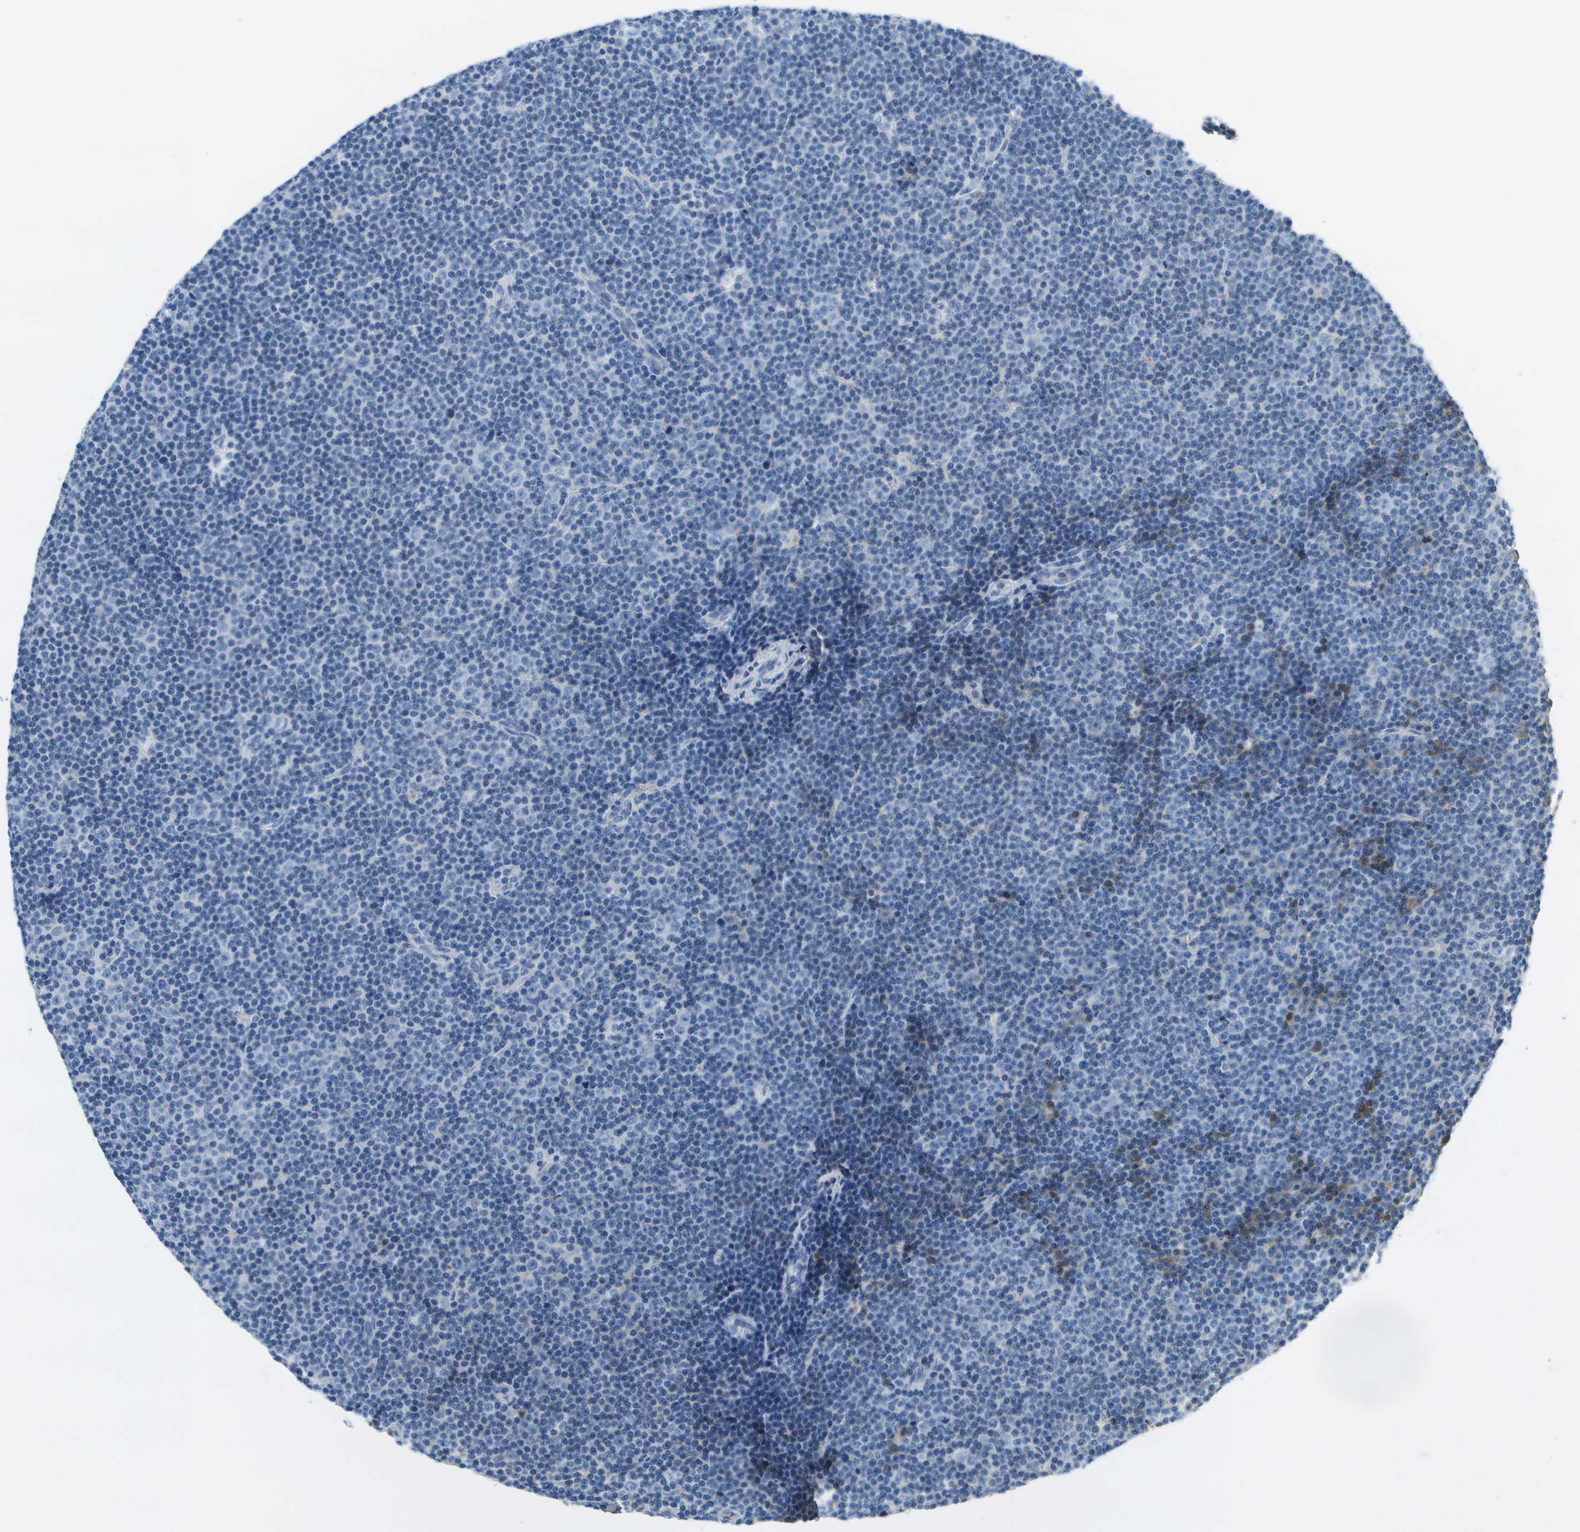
{"staining": {"intensity": "negative", "quantity": "none", "location": "none"}, "tissue": "lymphoma", "cell_type": "Tumor cells", "image_type": "cancer", "snomed": [{"axis": "morphology", "description": "Malignant lymphoma, non-Hodgkin's type, Low grade"}, {"axis": "topography", "description": "Lymph node"}], "caption": "This is an immunohistochemistry image of human low-grade malignant lymphoma, non-Hodgkin's type. There is no expression in tumor cells.", "gene": "SERPINA1", "patient": {"sex": "female", "age": 67}}